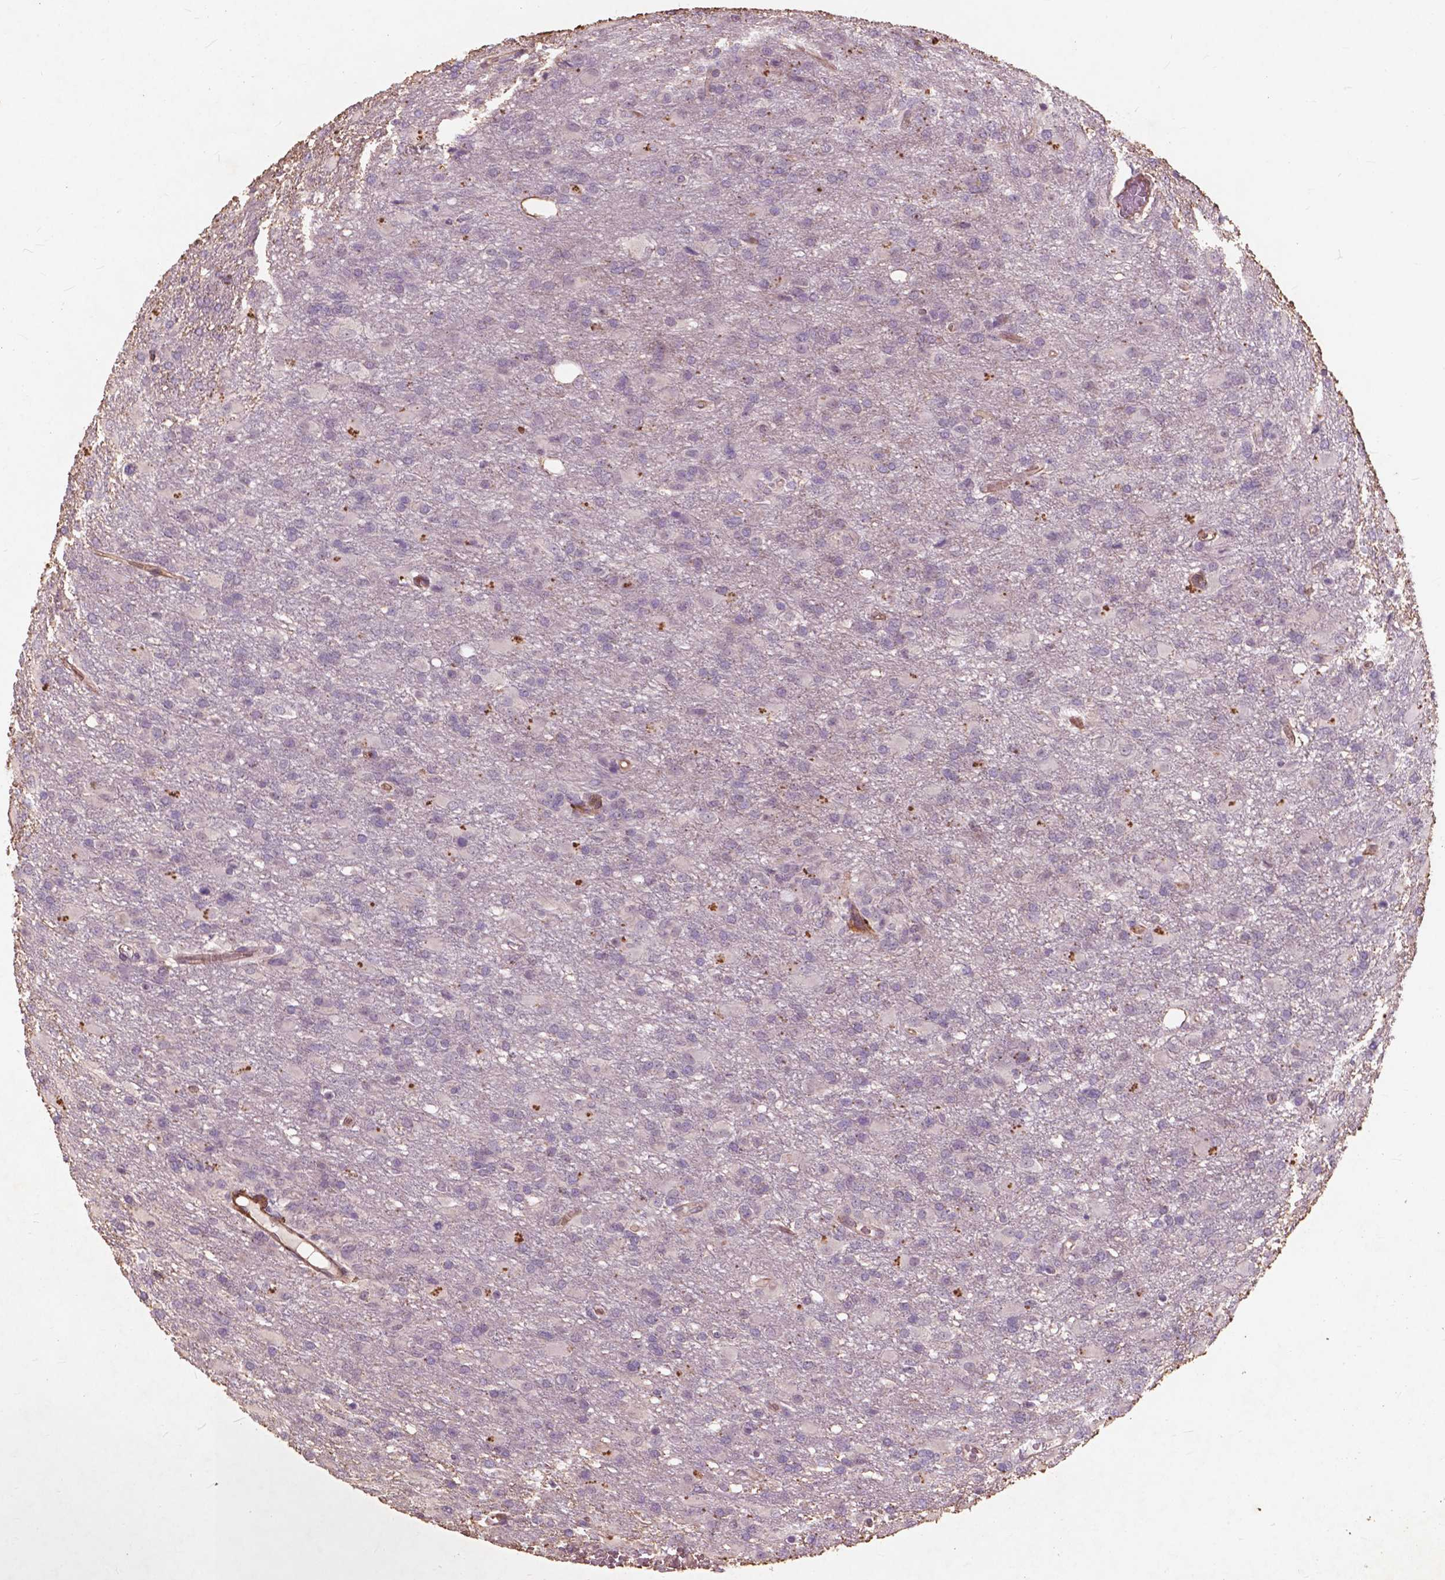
{"staining": {"intensity": "negative", "quantity": "none", "location": "none"}, "tissue": "glioma", "cell_type": "Tumor cells", "image_type": "cancer", "snomed": [{"axis": "morphology", "description": "Glioma, malignant, High grade"}, {"axis": "topography", "description": "Brain"}], "caption": "DAB (3,3'-diaminobenzidine) immunohistochemical staining of high-grade glioma (malignant) reveals no significant staining in tumor cells.", "gene": "RFPL4B", "patient": {"sex": "male", "age": 68}}